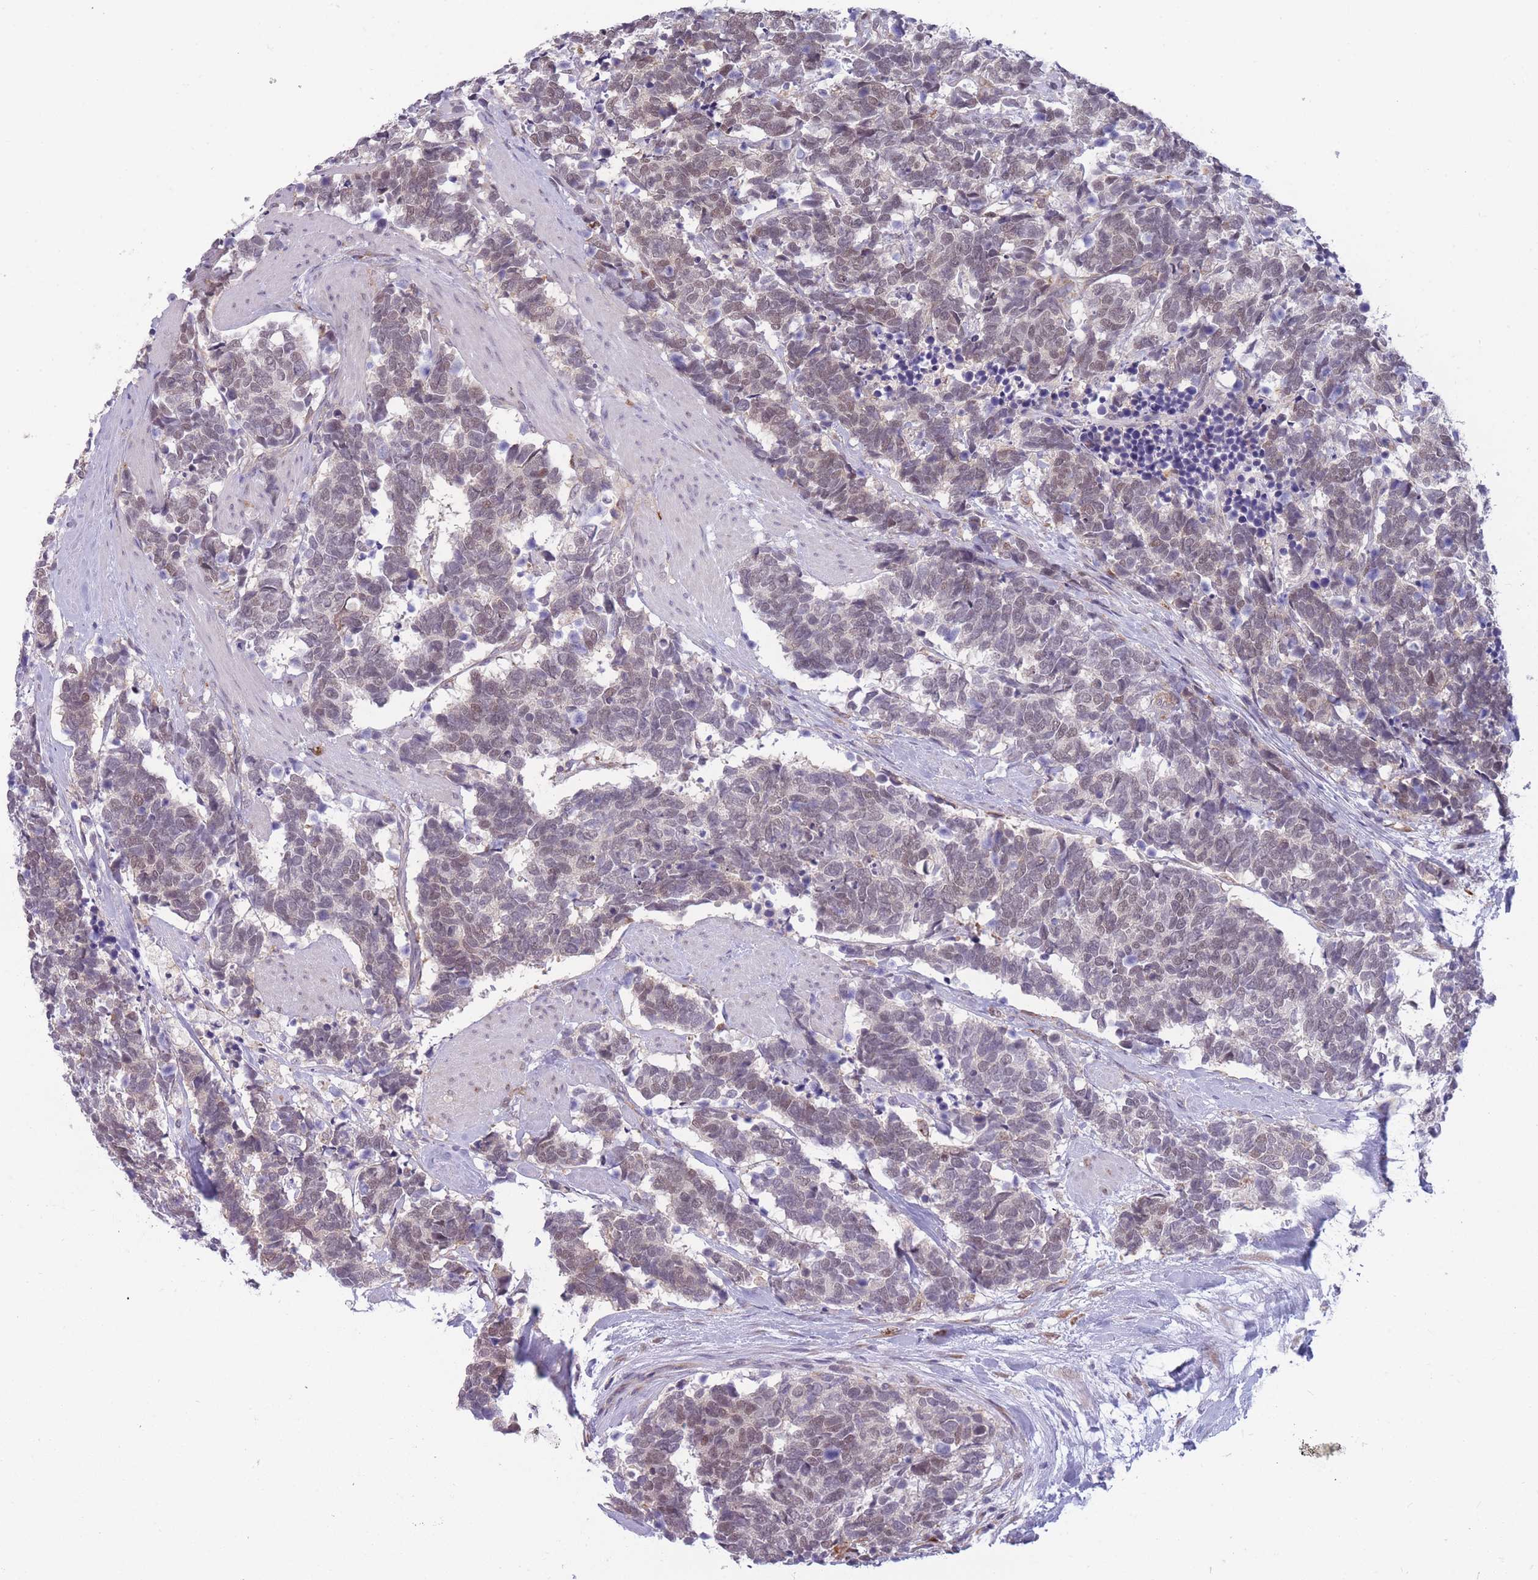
{"staining": {"intensity": "weak", "quantity": "25%-75%", "location": "nuclear"}, "tissue": "carcinoid", "cell_type": "Tumor cells", "image_type": "cancer", "snomed": [{"axis": "morphology", "description": "Carcinoma, NOS"}, {"axis": "morphology", "description": "Carcinoid, malignant, NOS"}, {"axis": "topography", "description": "Prostate"}], "caption": "Immunohistochemical staining of carcinoid exhibits low levels of weak nuclear protein expression in approximately 25%-75% of tumor cells.", "gene": "TMEM121", "patient": {"sex": "male", "age": 57}}